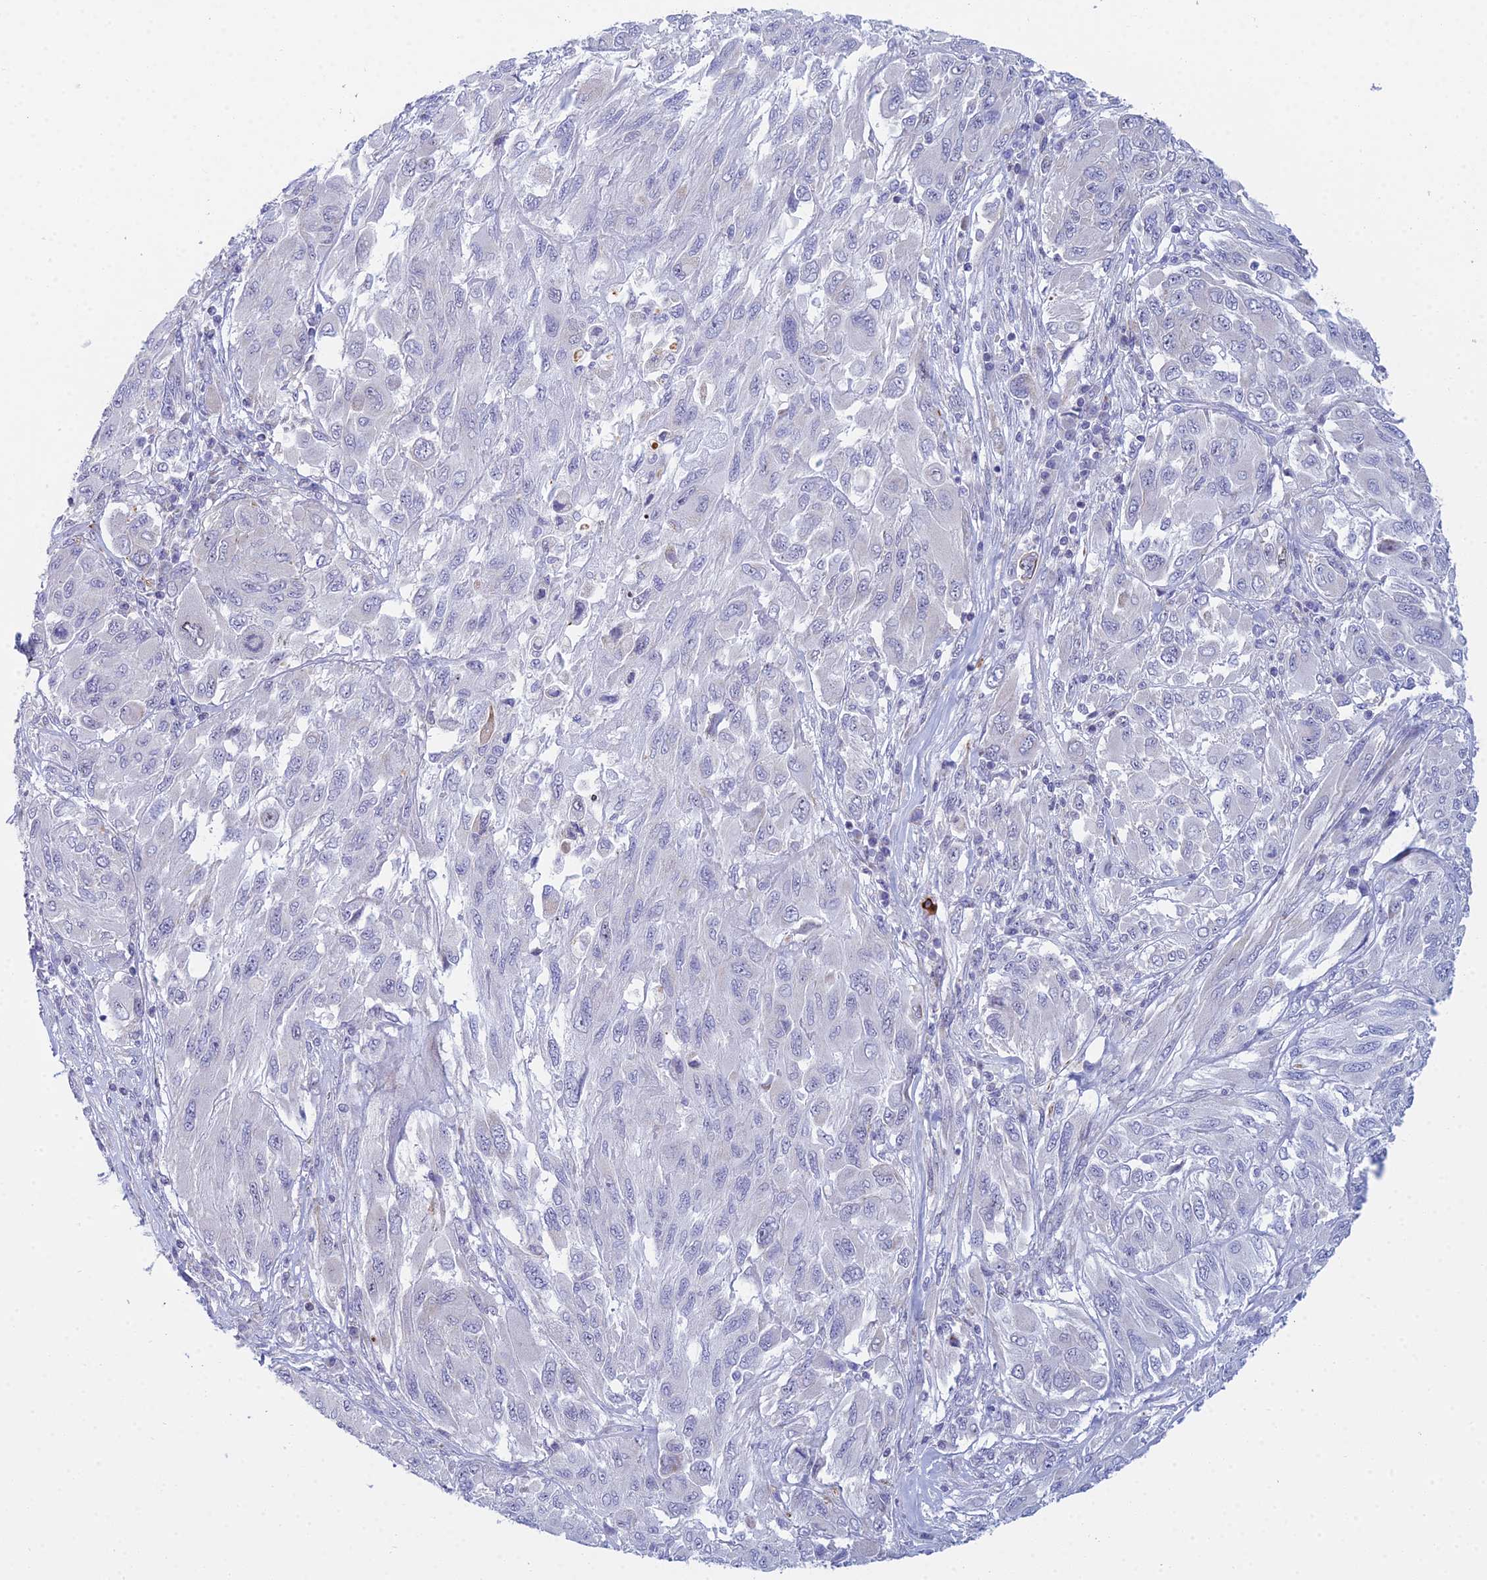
{"staining": {"intensity": "negative", "quantity": "none", "location": "none"}, "tissue": "melanoma", "cell_type": "Tumor cells", "image_type": "cancer", "snomed": [{"axis": "morphology", "description": "Malignant melanoma, NOS"}, {"axis": "topography", "description": "Skin"}], "caption": "Tumor cells are negative for protein expression in human melanoma.", "gene": "PRR13", "patient": {"sex": "female", "age": 91}}